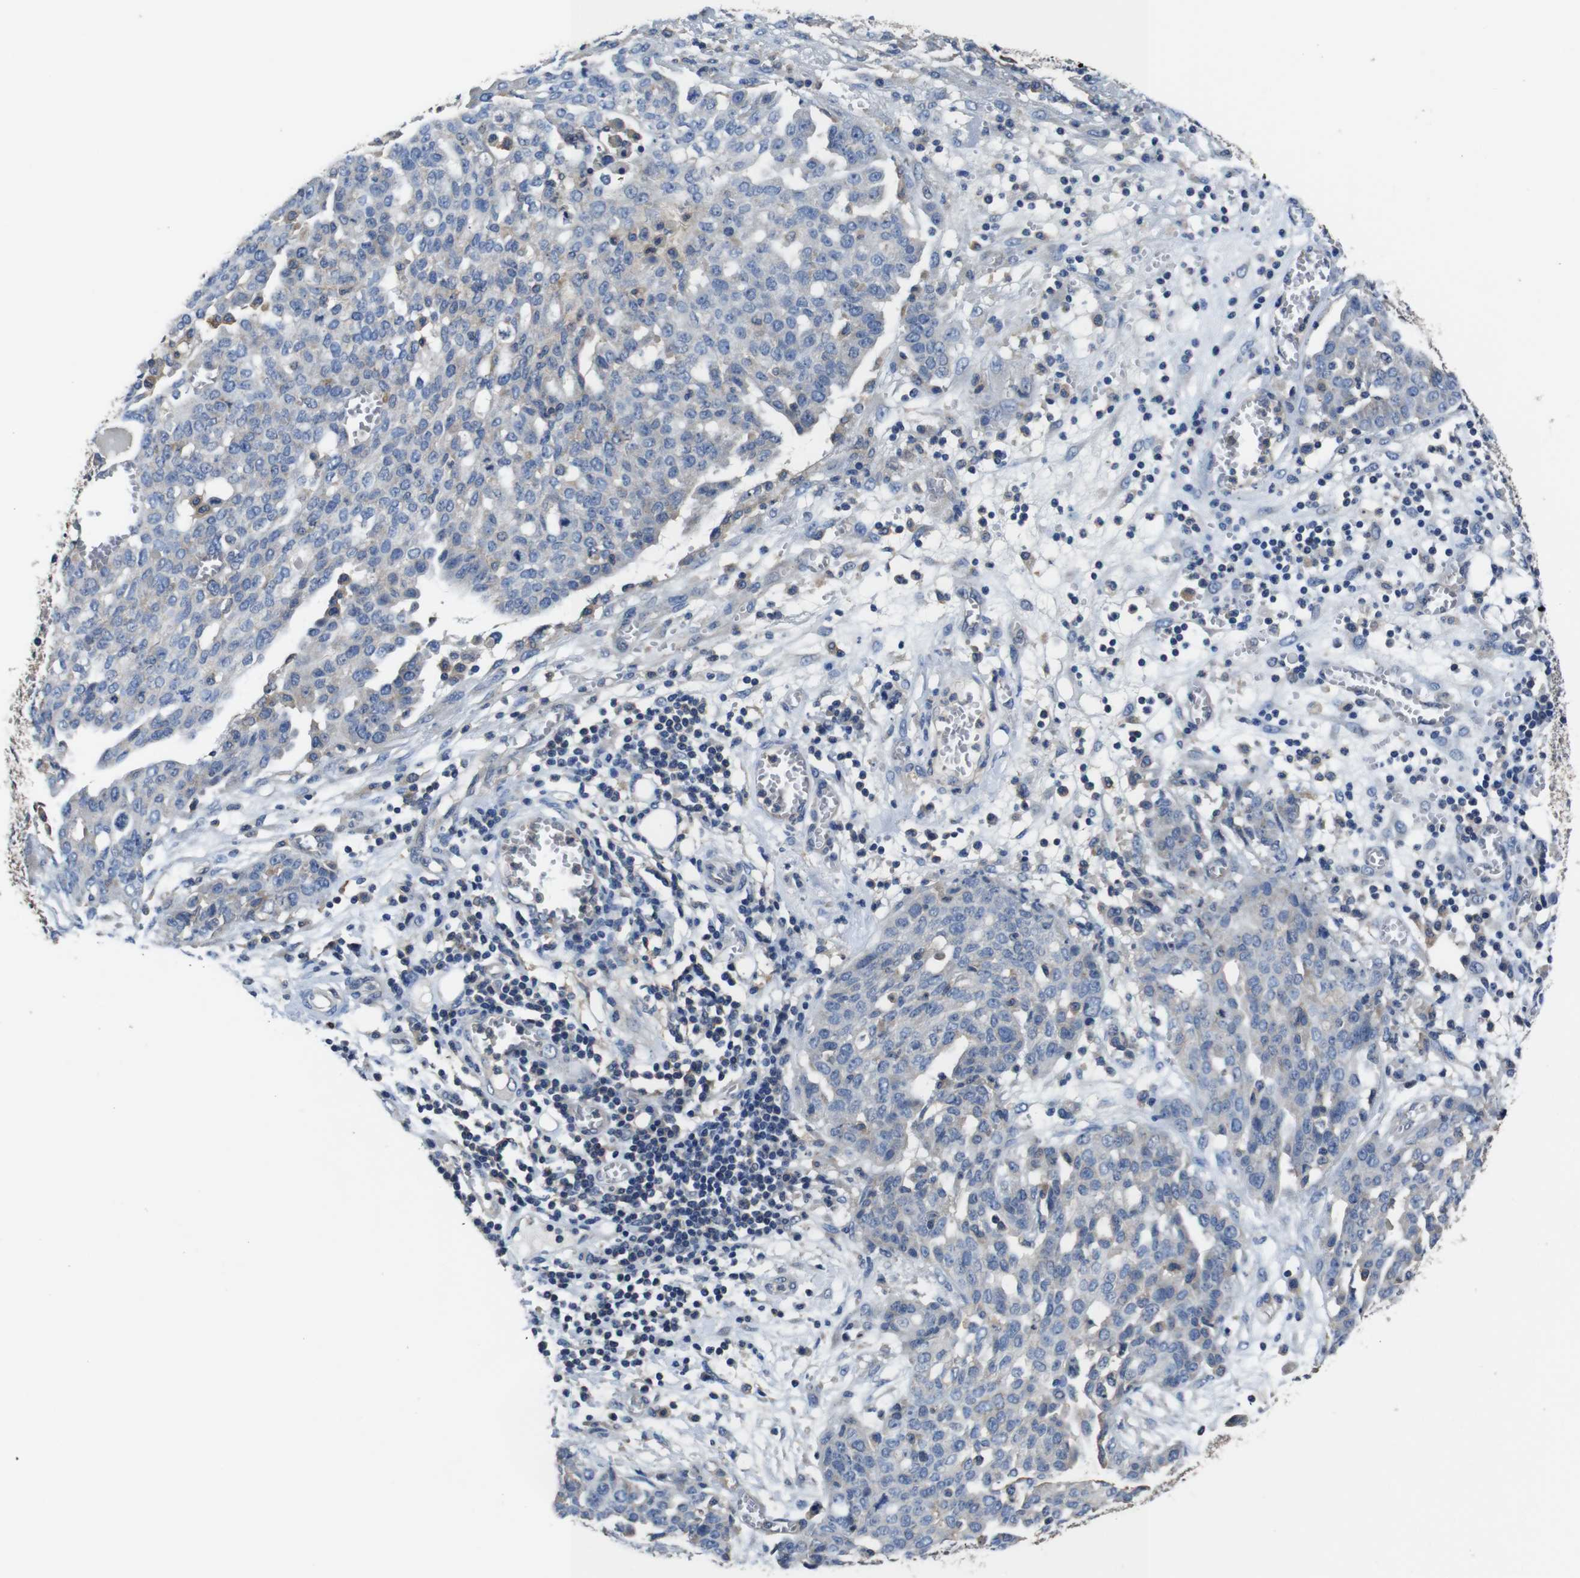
{"staining": {"intensity": "negative", "quantity": "none", "location": "none"}, "tissue": "ovarian cancer", "cell_type": "Tumor cells", "image_type": "cancer", "snomed": [{"axis": "morphology", "description": "Cystadenocarcinoma, serous, NOS"}, {"axis": "topography", "description": "Soft tissue"}, {"axis": "topography", "description": "Ovary"}], "caption": "High power microscopy histopathology image of an immunohistochemistry (IHC) image of serous cystadenocarcinoma (ovarian), revealing no significant expression in tumor cells.", "gene": "GLIPR1", "patient": {"sex": "female", "age": 57}}